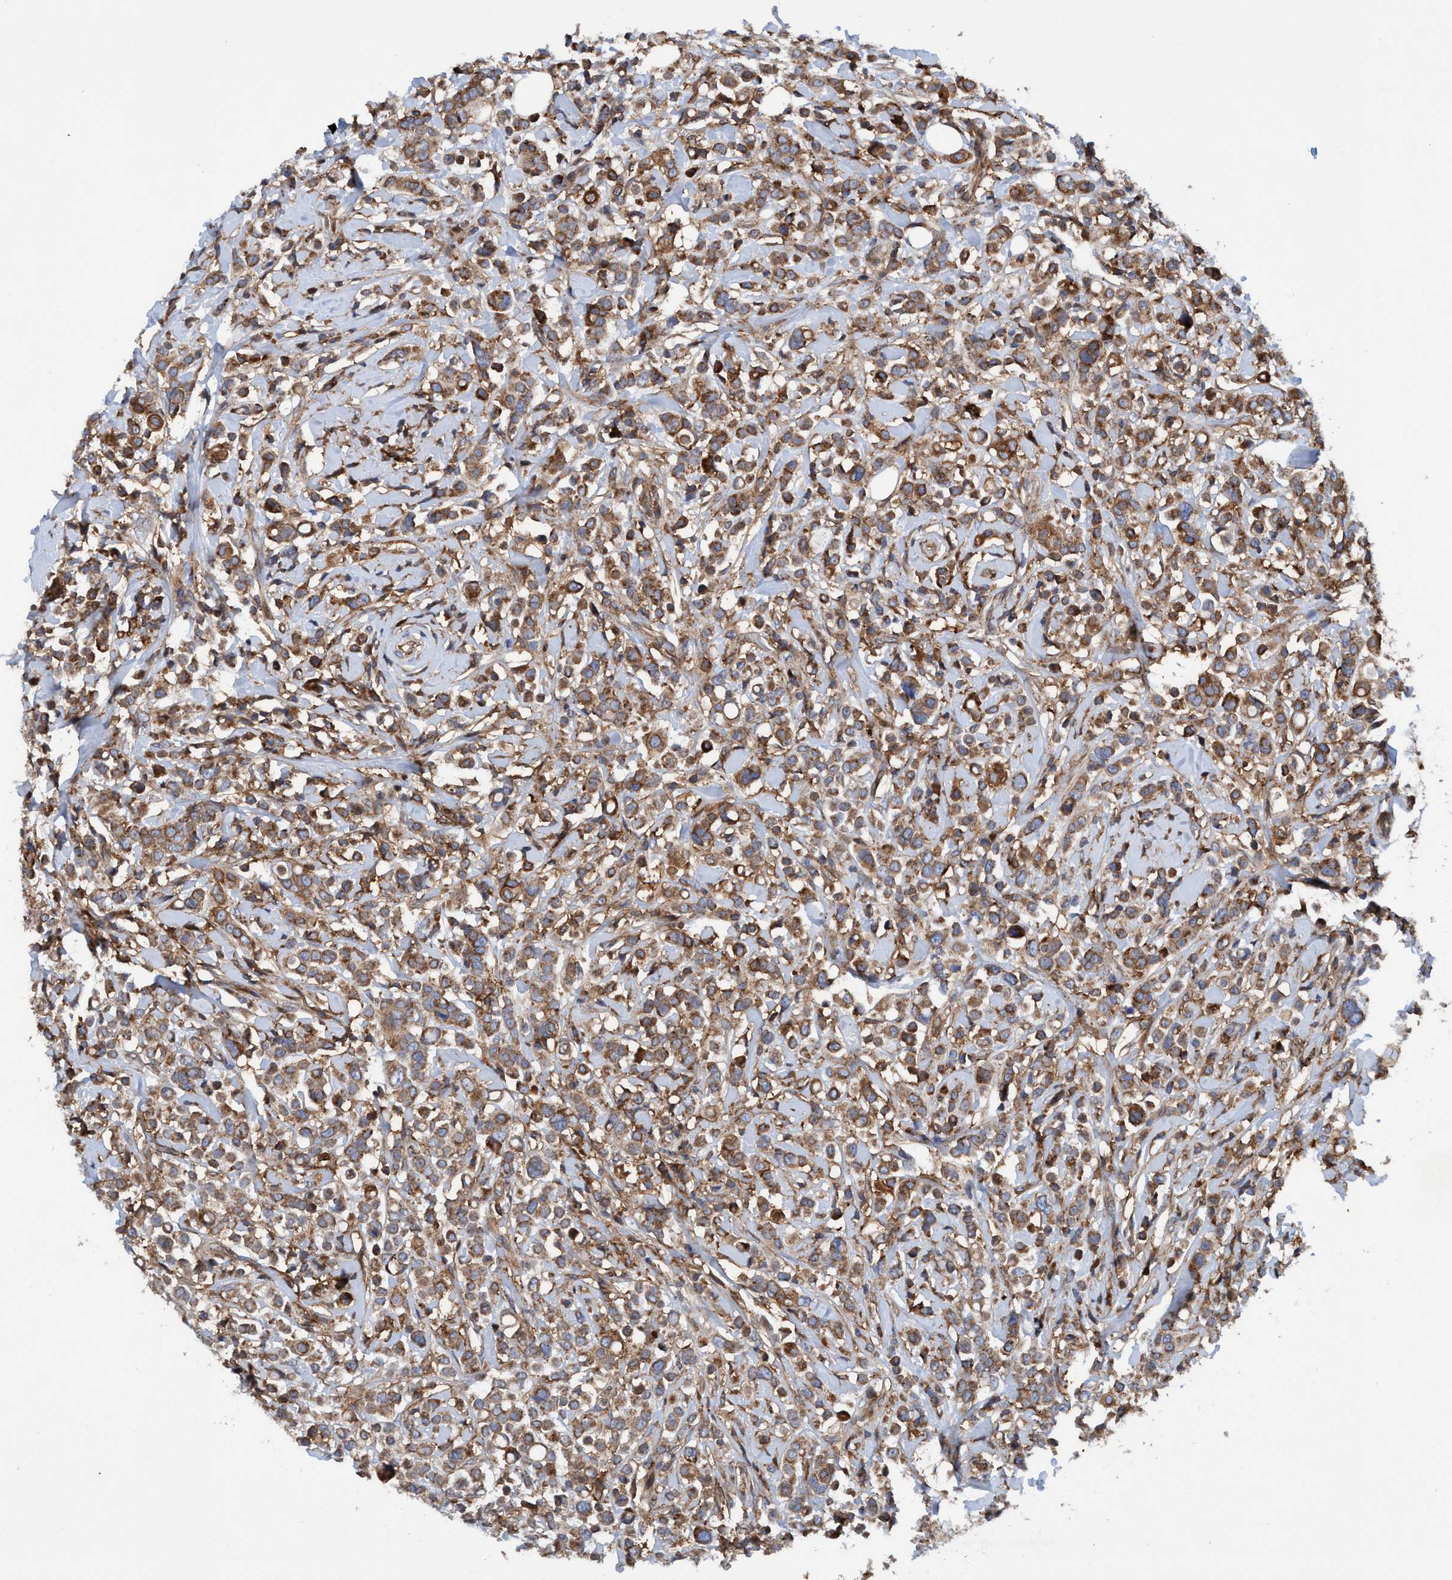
{"staining": {"intensity": "moderate", "quantity": ">75%", "location": "cytoplasmic/membranous"}, "tissue": "breast cancer", "cell_type": "Tumor cells", "image_type": "cancer", "snomed": [{"axis": "morphology", "description": "Duct carcinoma"}, {"axis": "topography", "description": "Breast"}], "caption": "There is medium levels of moderate cytoplasmic/membranous positivity in tumor cells of breast cancer (intraductal carcinoma), as demonstrated by immunohistochemical staining (brown color).", "gene": "SLC16A3", "patient": {"sex": "female", "age": 27}}